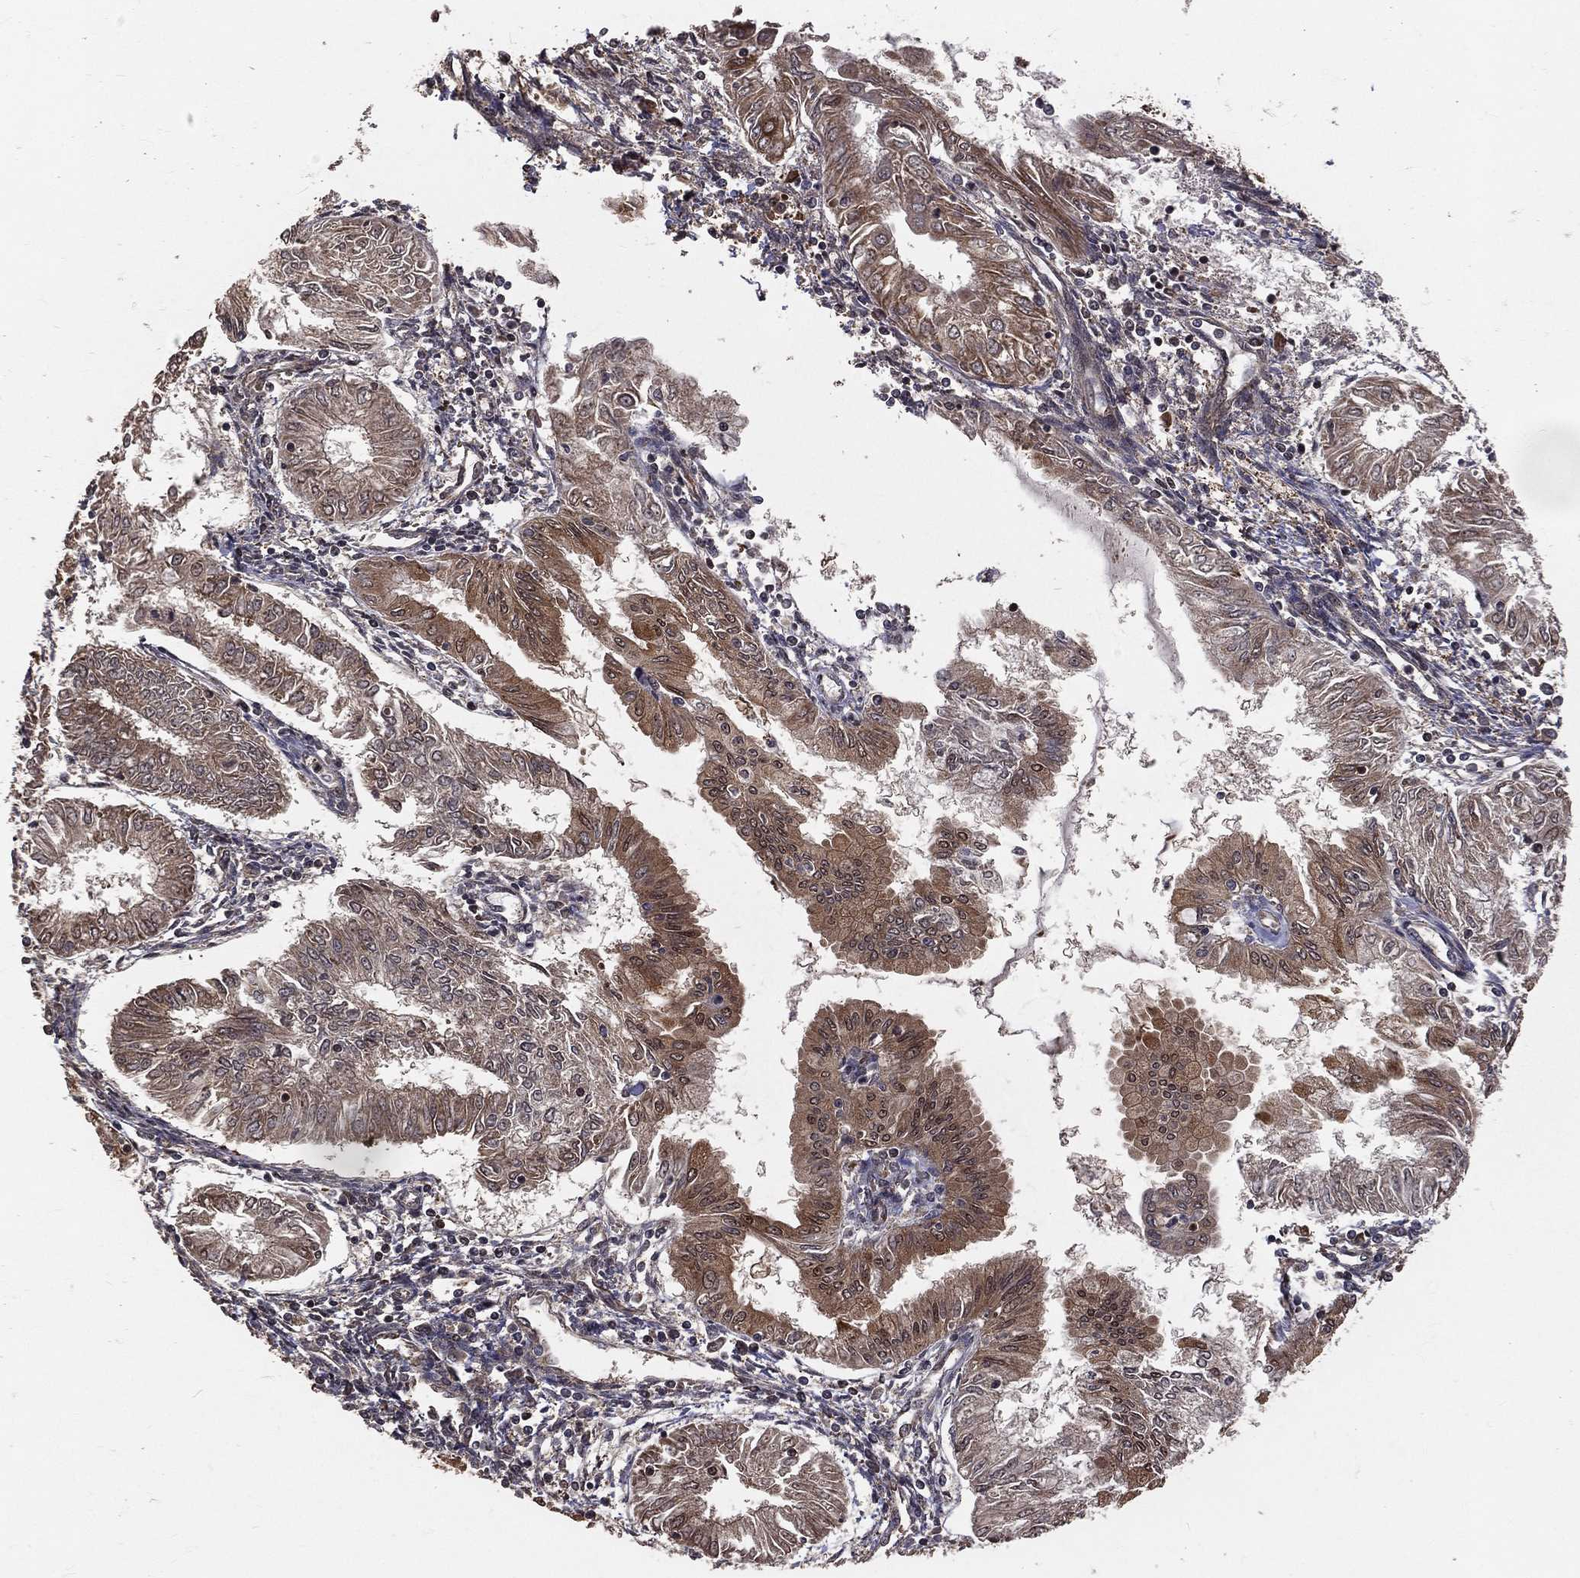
{"staining": {"intensity": "moderate", "quantity": "<25%", "location": "cytoplasmic/membranous"}, "tissue": "endometrial cancer", "cell_type": "Tumor cells", "image_type": "cancer", "snomed": [{"axis": "morphology", "description": "Adenocarcinoma, NOS"}, {"axis": "topography", "description": "Endometrium"}], "caption": "This photomicrograph reveals immunohistochemistry (IHC) staining of human endometrial cancer (adenocarcinoma), with low moderate cytoplasmic/membranous staining in approximately <25% of tumor cells.", "gene": "MAPK1", "patient": {"sex": "female", "age": 68}}